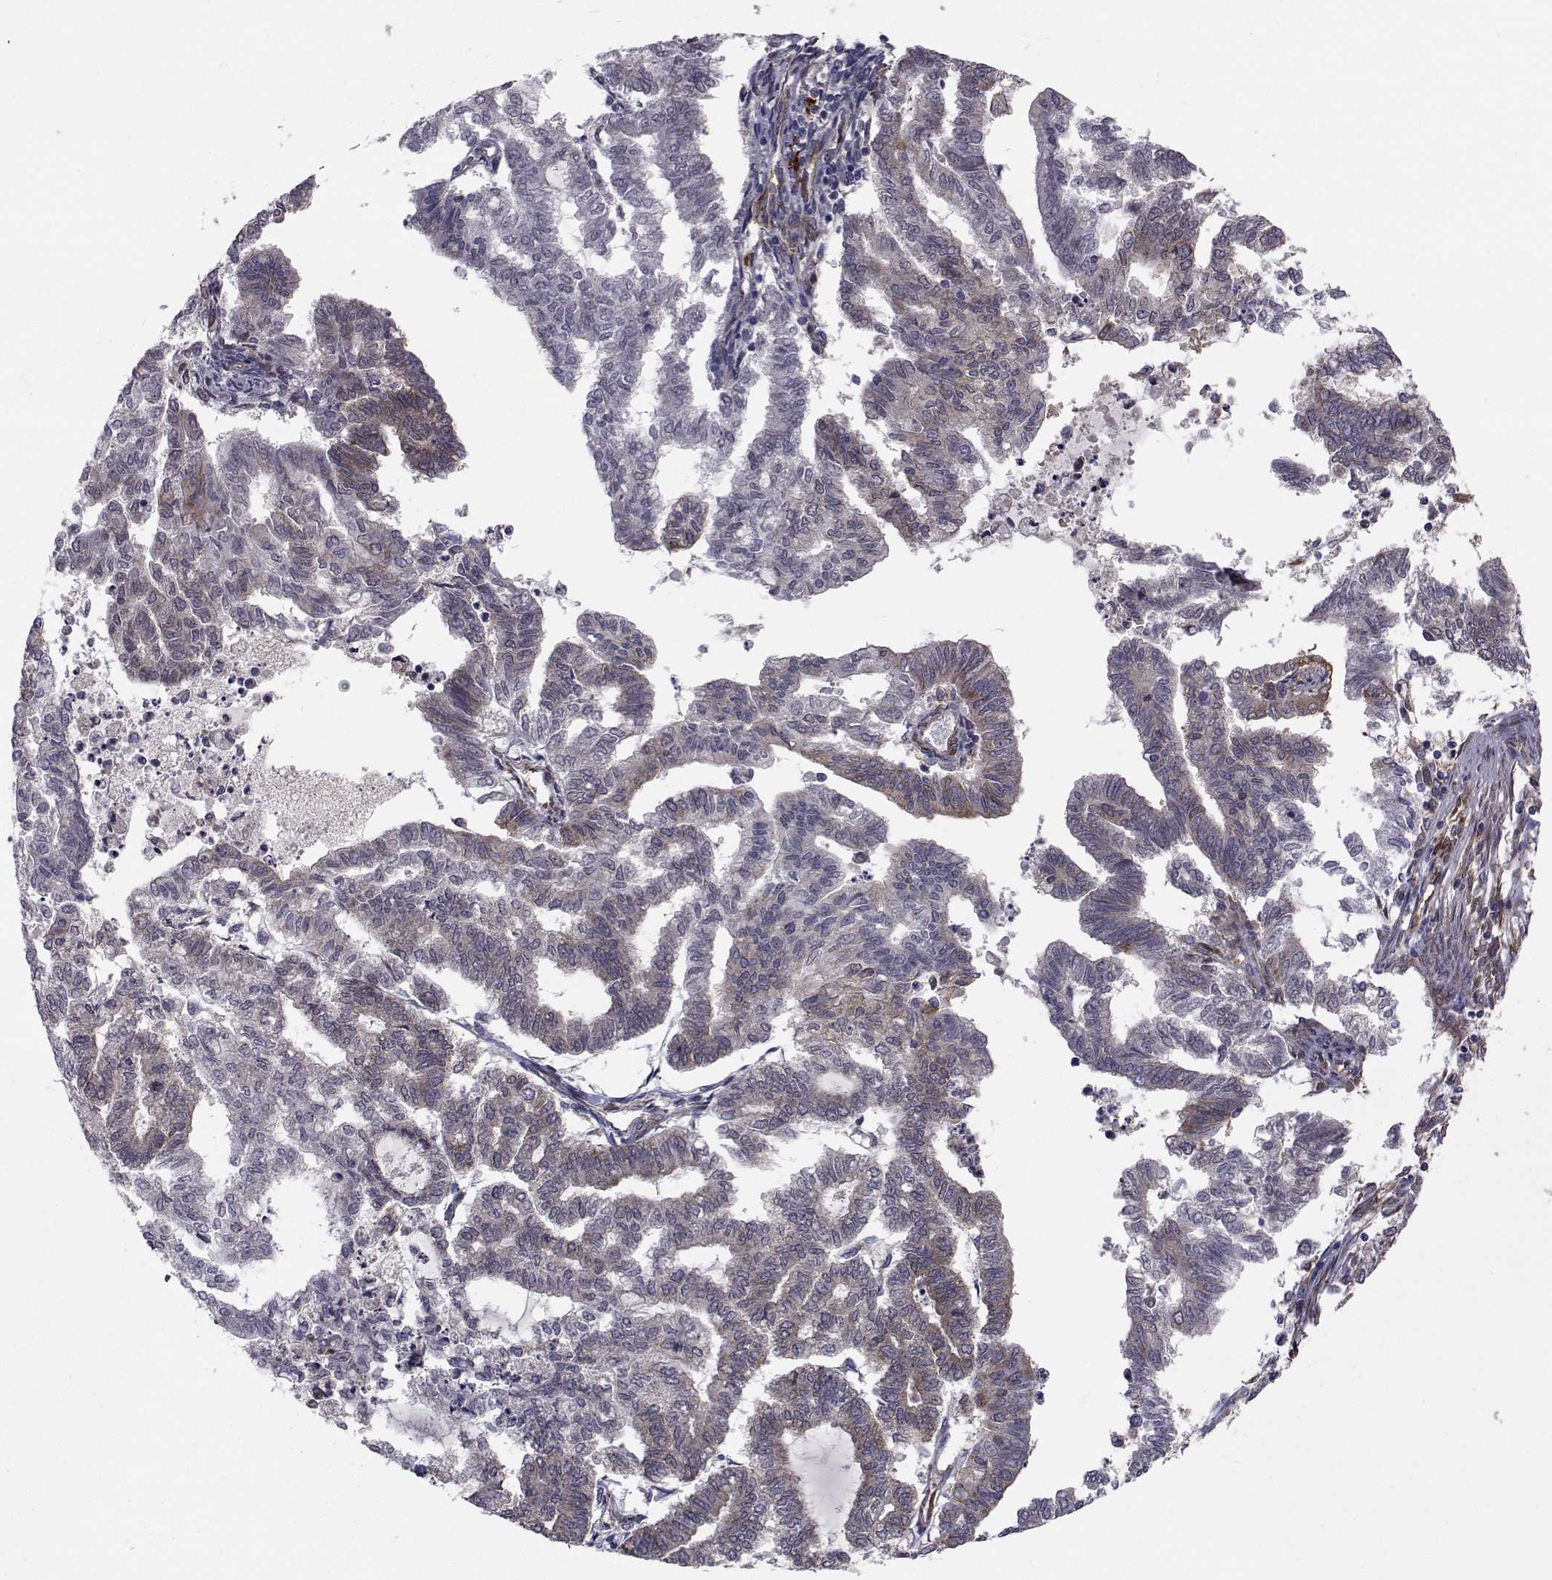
{"staining": {"intensity": "moderate", "quantity": "<25%", "location": "cytoplasmic/membranous"}, "tissue": "endometrial cancer", "cell_type": "Tumor cells", "image_type": "cancer", "snomed": [{"axis": "morphology", "description": "Adenocarcinoma, NOS"}, {"axis": "topography", "description": "Endometrium"}], "caption": "An immunohistochemistry (IHC) histopathology image of tumor tissue is shown. Protein staining in brown shows moderate cytoplasmic/membranous positivity in endometrial cancer (adenocarcinoma) within tumor cells.", "gene": "TRIP10", "patient": {"sex": "female", "age": 79}}